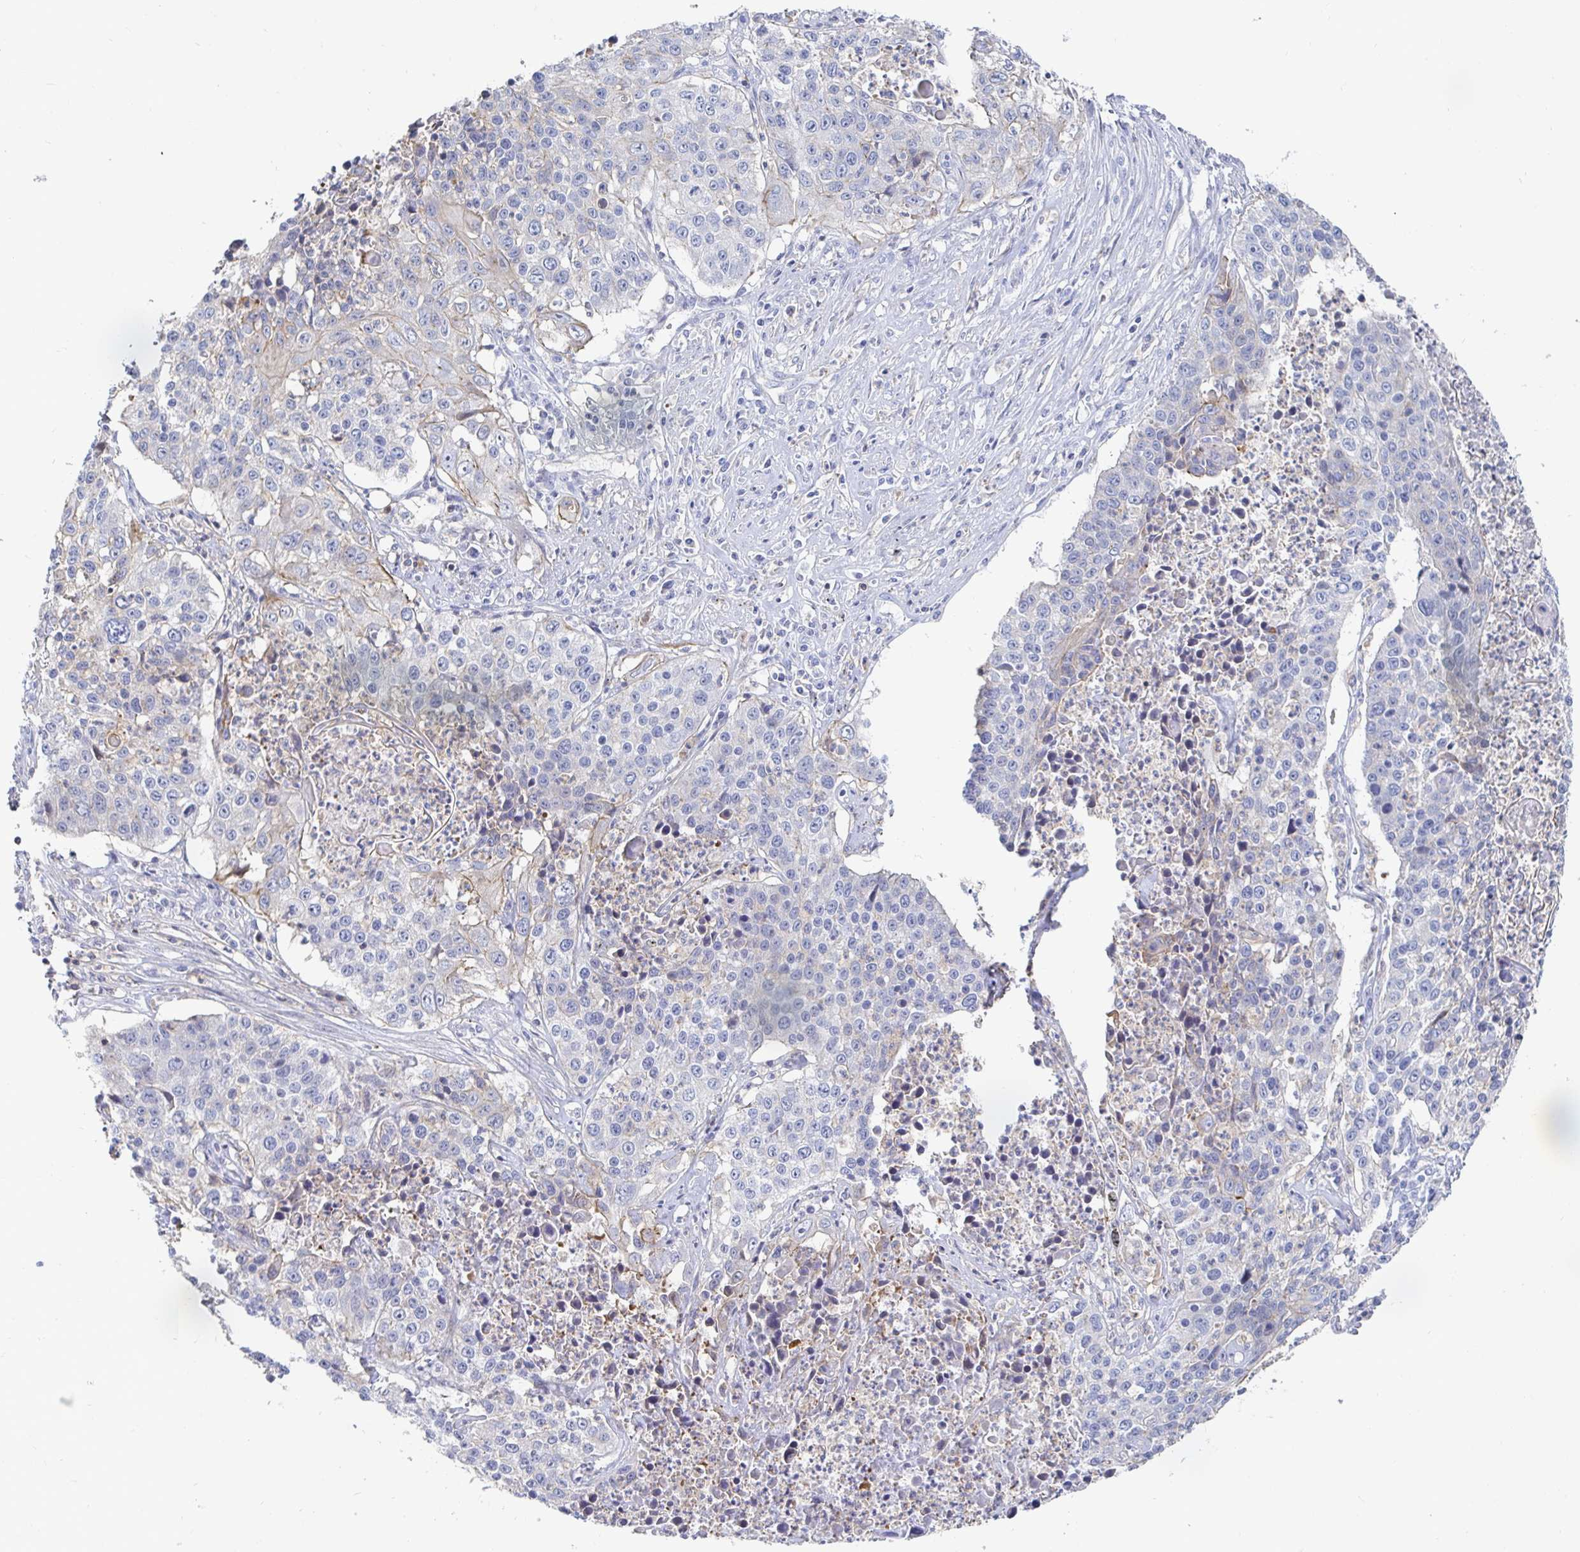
{"staining": {"intensity": "weak", "quantity": "<25%", "location": "cytoplasmic/membranous"}, "tissue": "lung cancer", "cell_type": "Tumor cells", "image_type": "cancer", "snomed": [{"axis": "morphology", "description": "Squamous cell carcinoma, NOS"}, {"axis": "morphology", "description": "Squamous cell carcinoma, metastatic, NOS"}, {"axis": "topography", "description": "Lung"}, {"axis": "topography", "description": "Pleura, NOS"}], "caption": "Lung cancer stained for a protein using IHC displays no expression tumor cells.", "gene": "PIK3CD", "patient": {"sex": "male", "age": 72}}